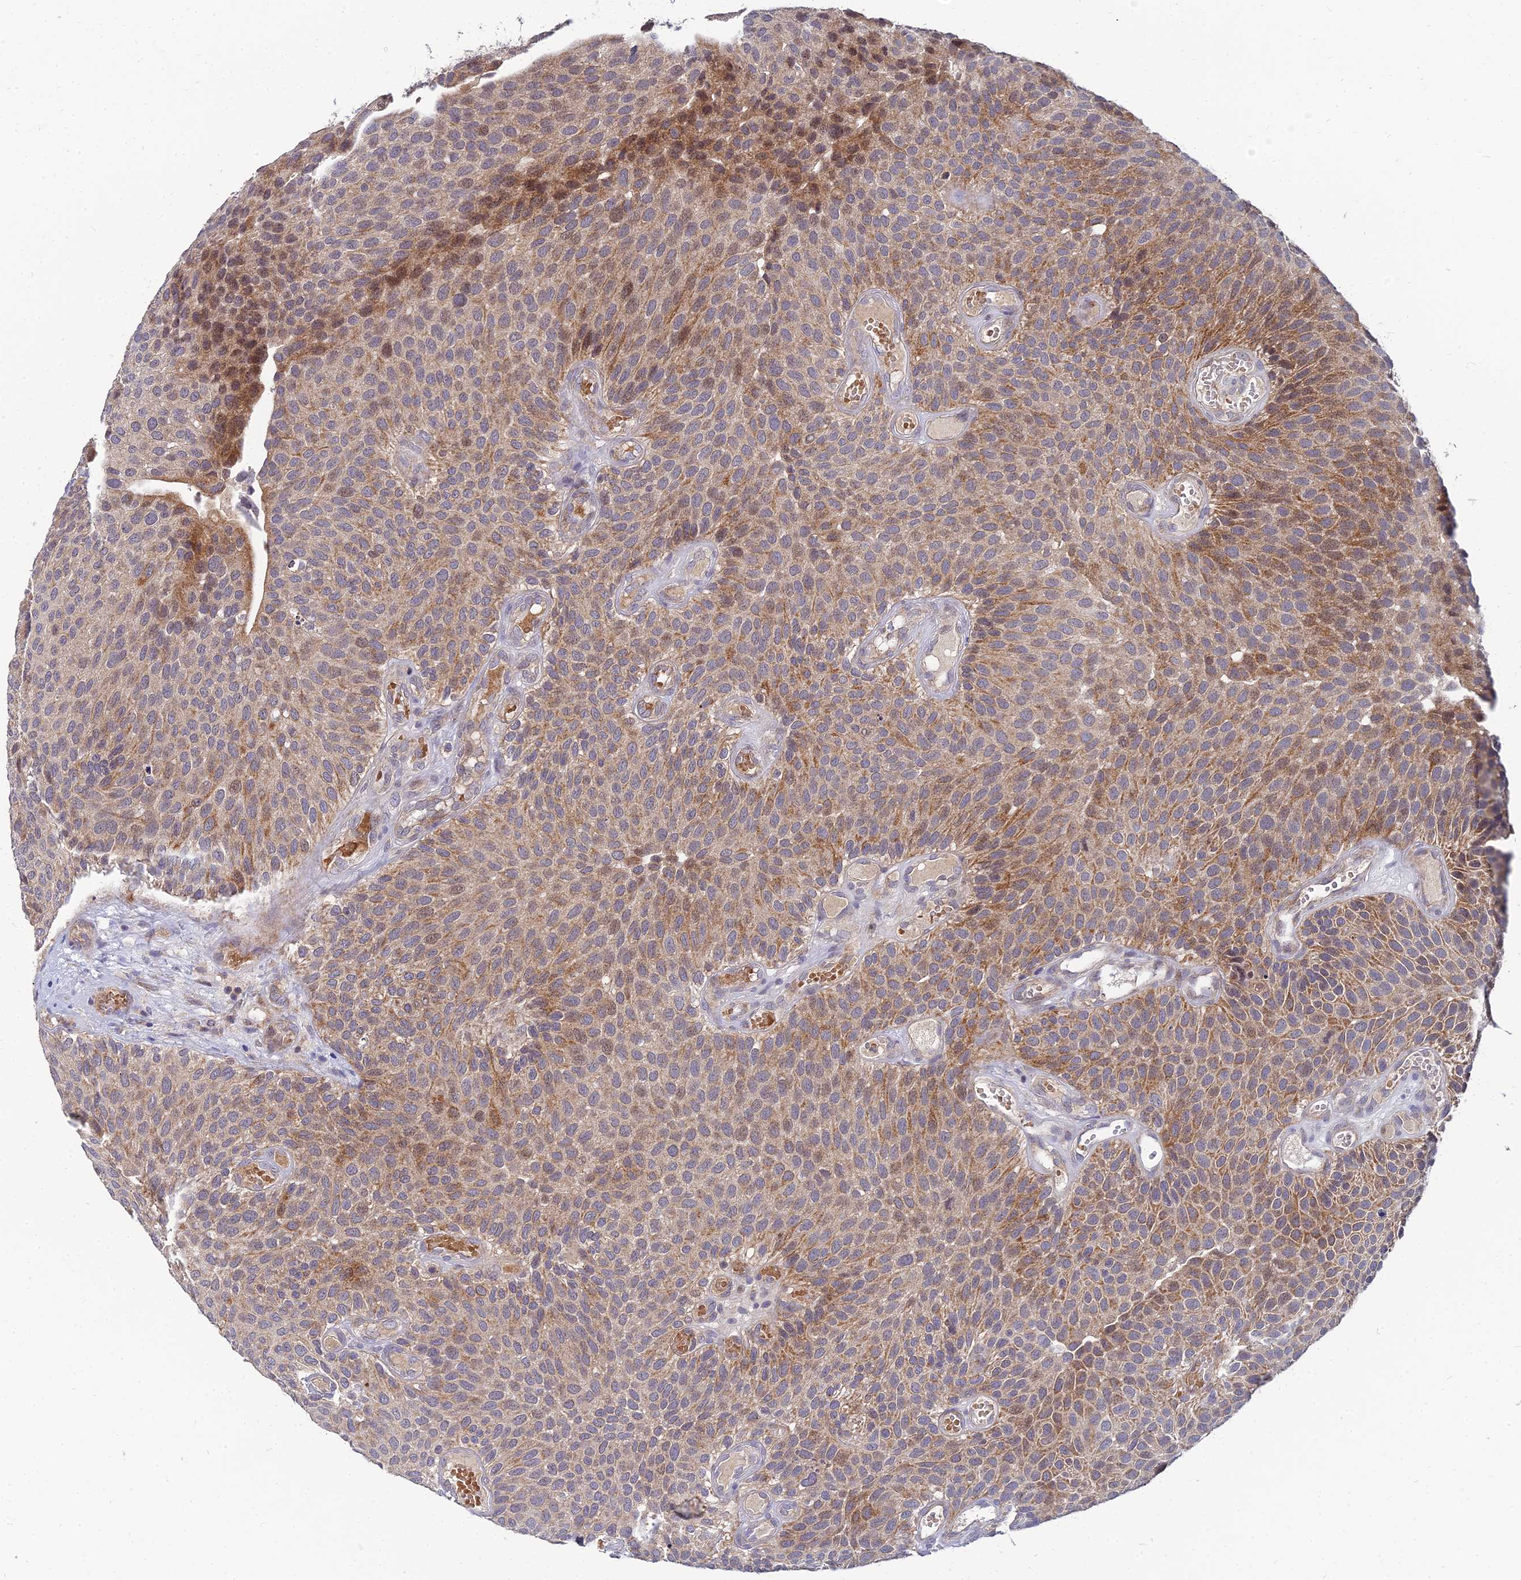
{"staining": {"intensity": "moderate", "quantity": ">75%", "location": "cytoplasmic/membranous,nuclear"}, "tissue": "urothelial cancer", "cell_type": "Tumor cells", "image_type": "cancer", "snomed": [{"axis": "morphology", "description": "Urothelial carcinoma, Low grade"}, {"axis": "topography", "description": "Urinary bladder"}], "caption": "Immunohistochemical staining of human urothelial cancer shows medium levels of moderate cytoplasmic/membranous and nuclear protein expression in approximately >75% of tumor cells.", "gene": "NPY", "patient": {"sex": "male", "age": 89}}